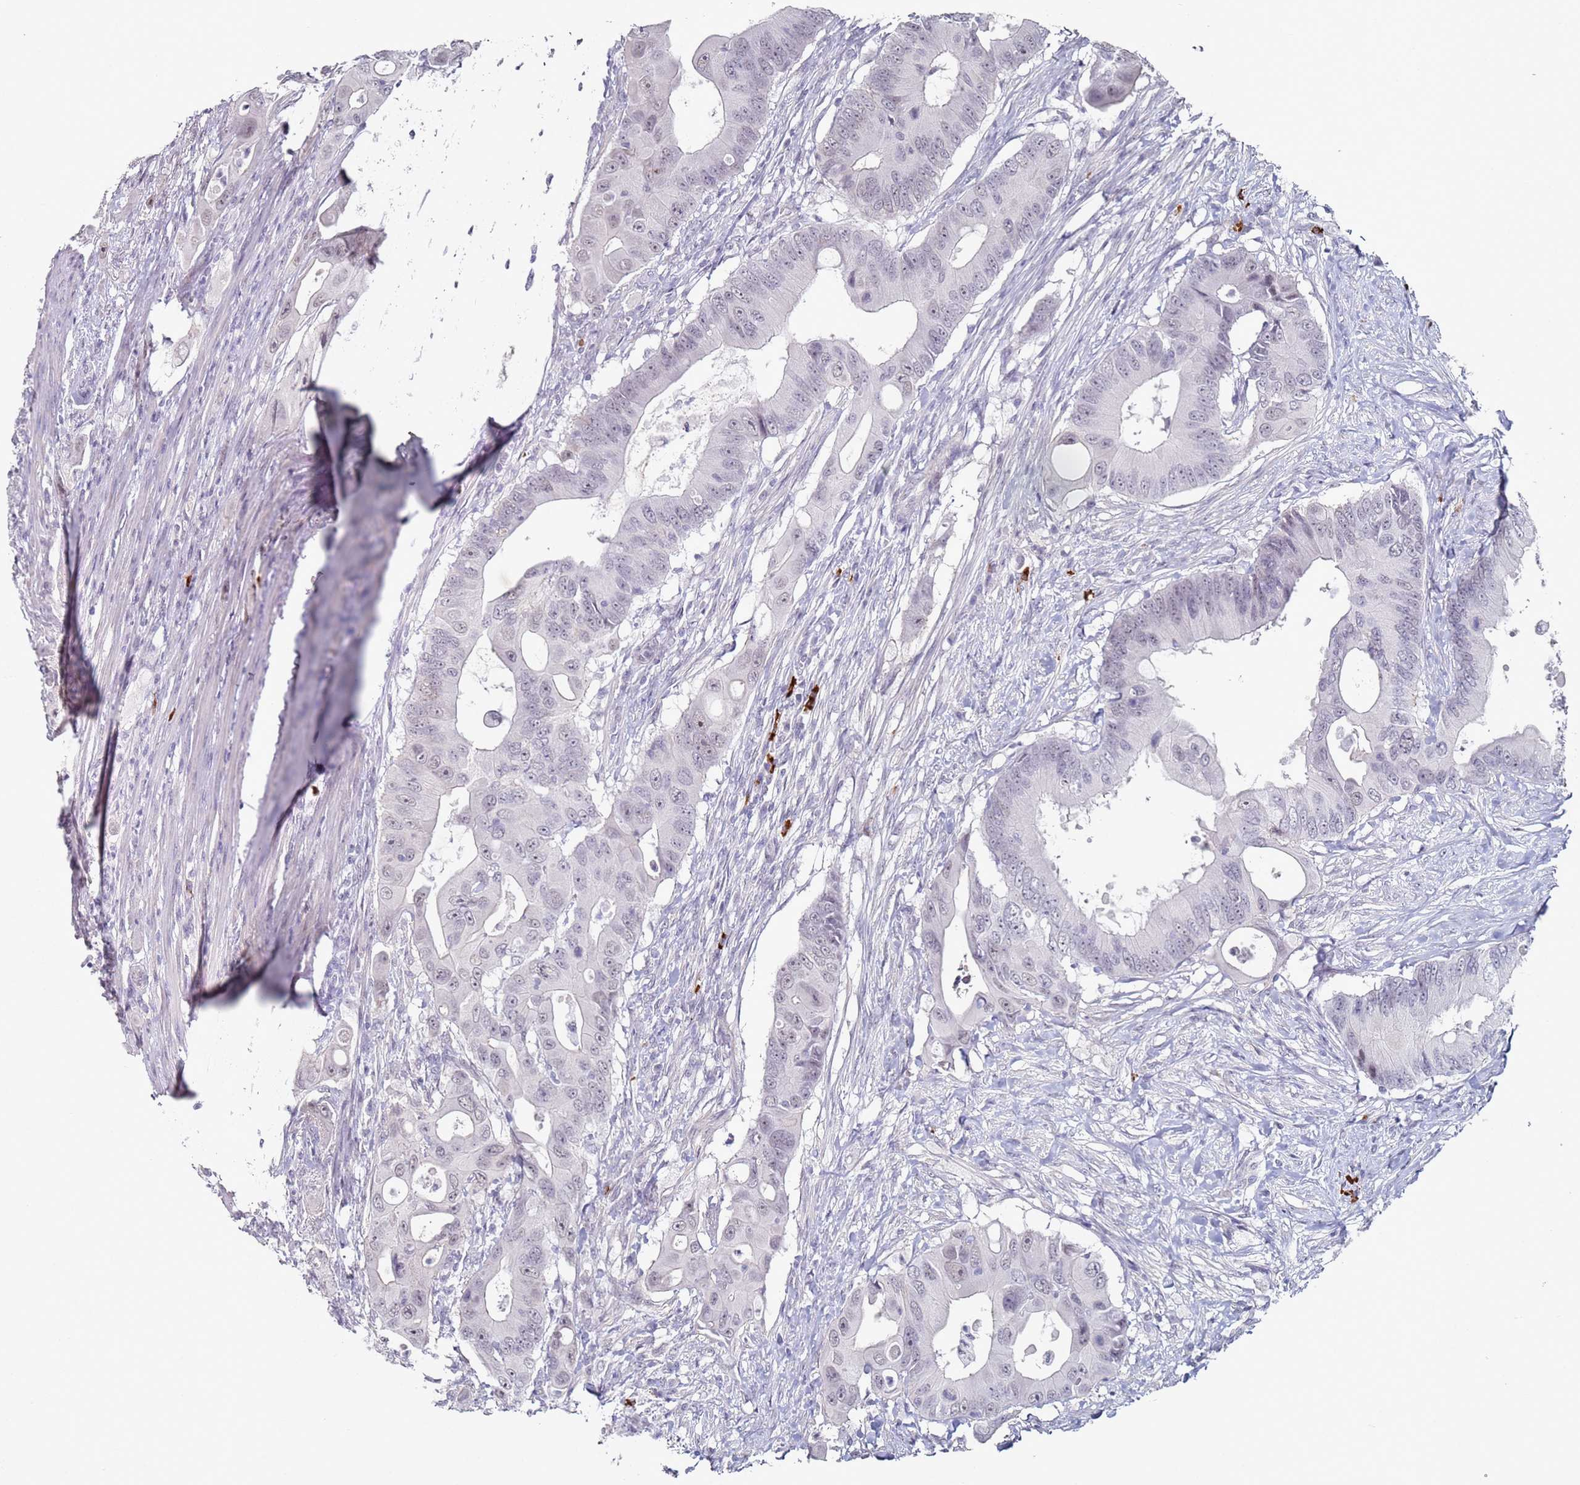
{"staining": {"intensity": "weak", "quantity": "<25%", "location": "nuclear"}, "tissue": "colorectal cancer", "cell_type": "Tumor cells", "image_type": "cancer", "snomed": [{"axis": "morphology", "description": "Adenocarcinoma, NOS"}, {"axis": "topography", "description": "Colon"}], "caption": "Protein analysis of adenocarcinoma (colorectal) exhibits no significant positivity in tumor cells.", "gene": "ATF6B", "patient": {"sex": "male", "age": 71}}